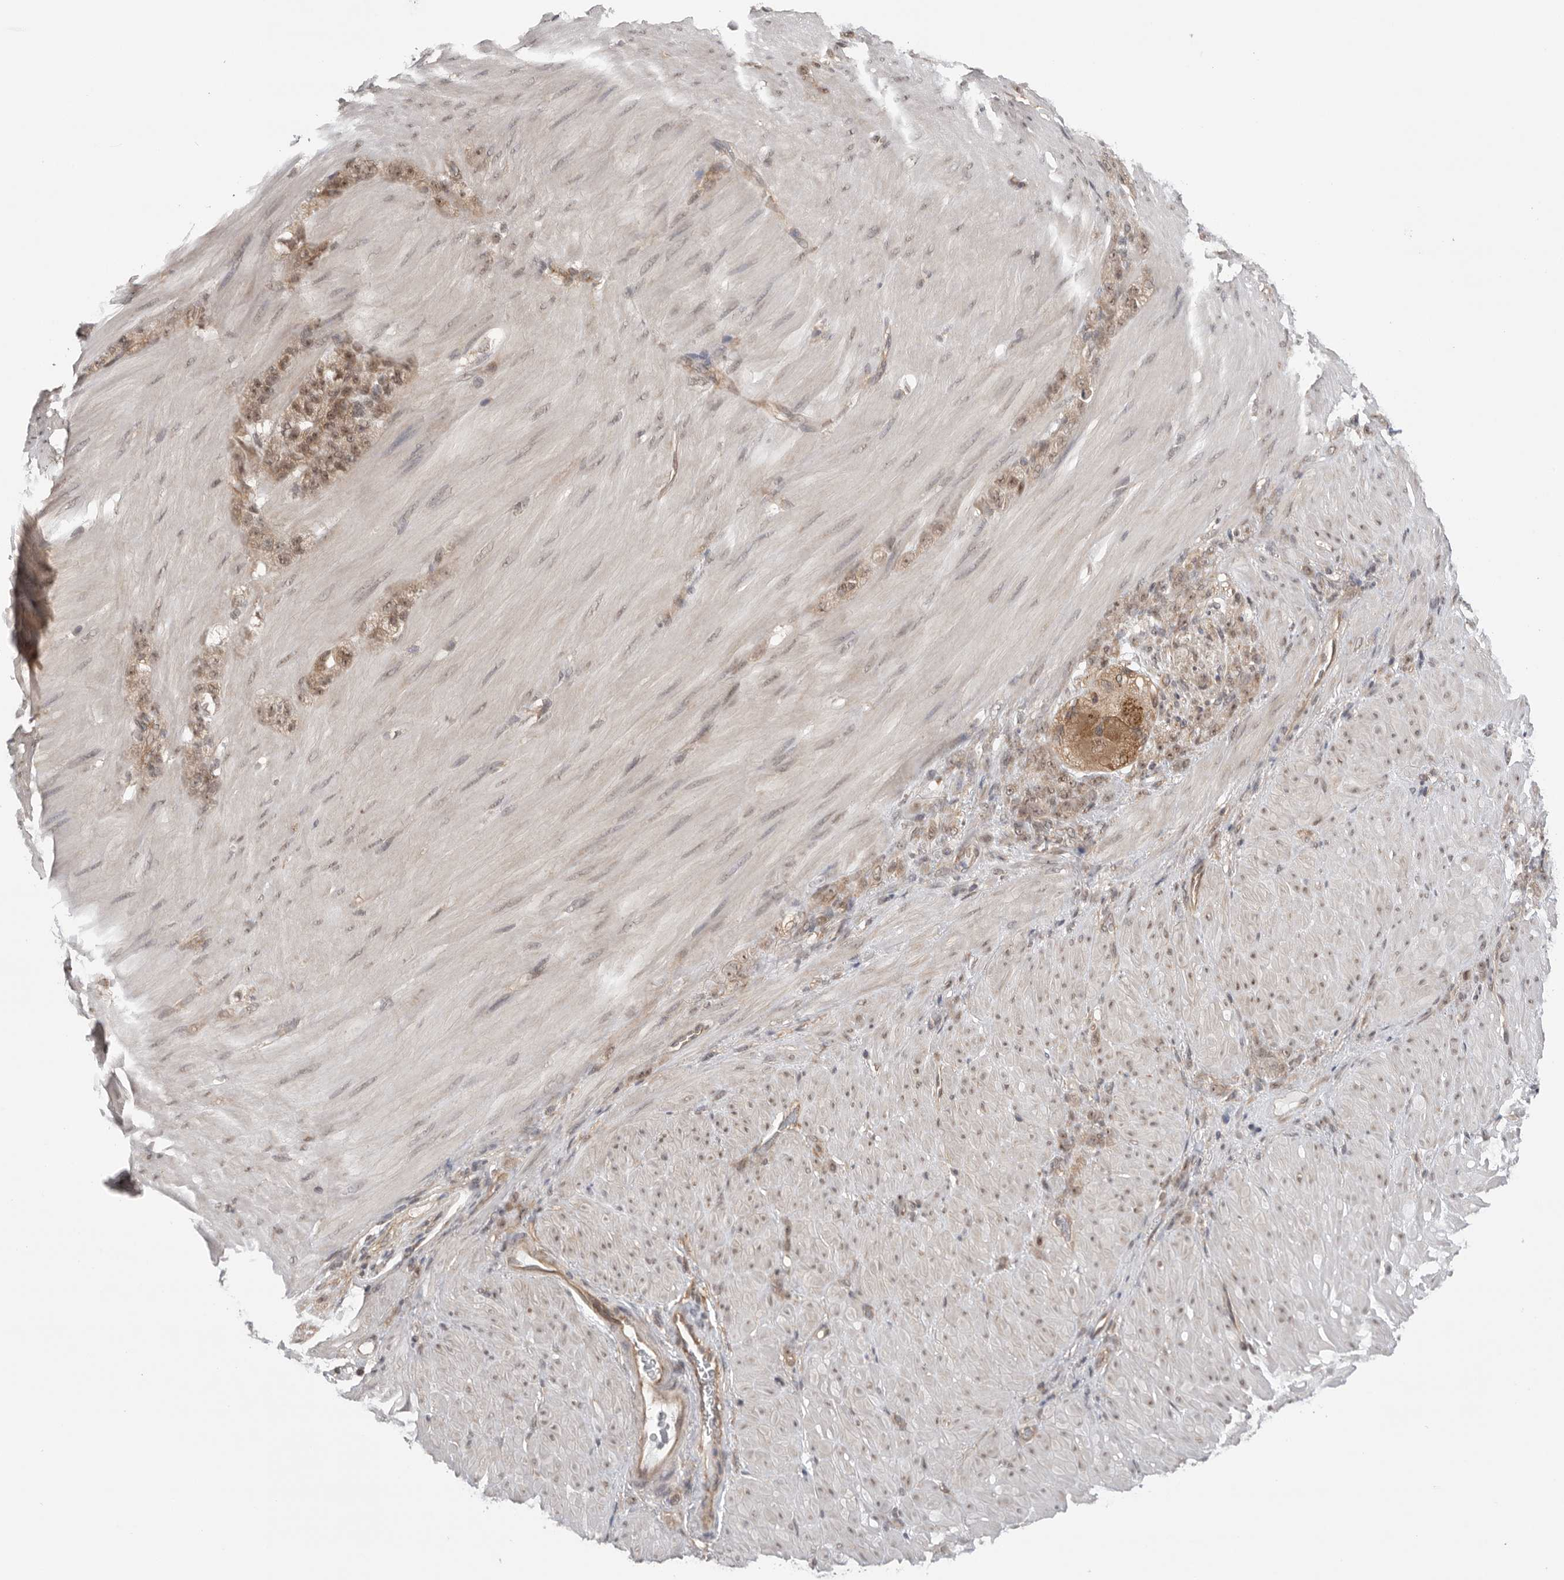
{"staining": {"intensity": "weak", "quantity": ">75%", "location": "cytoplasmic/membranous,nuclear"}, "tissue": "stomach cancer", "cell_type": "Tumor cells", "image_type": "cancer", "snomed": [{"axis": "morphology", "description": "Normal tissue, NOS"}, {"axis": "morphology", "description": "Adenocarcinoma, NOS"}, {"axis": "topography", "description": "Stomach"}], "caption": "A brown stain highlights weak cytoplasmic/membranous and nuclear staining of a protein in adenocarcinoma (stomach) tumor cells. (Brightfield microscopy of DAB IHC at high magnification).", "gene": "VPS50", "patient": {"sex": "male", "age": 82}}